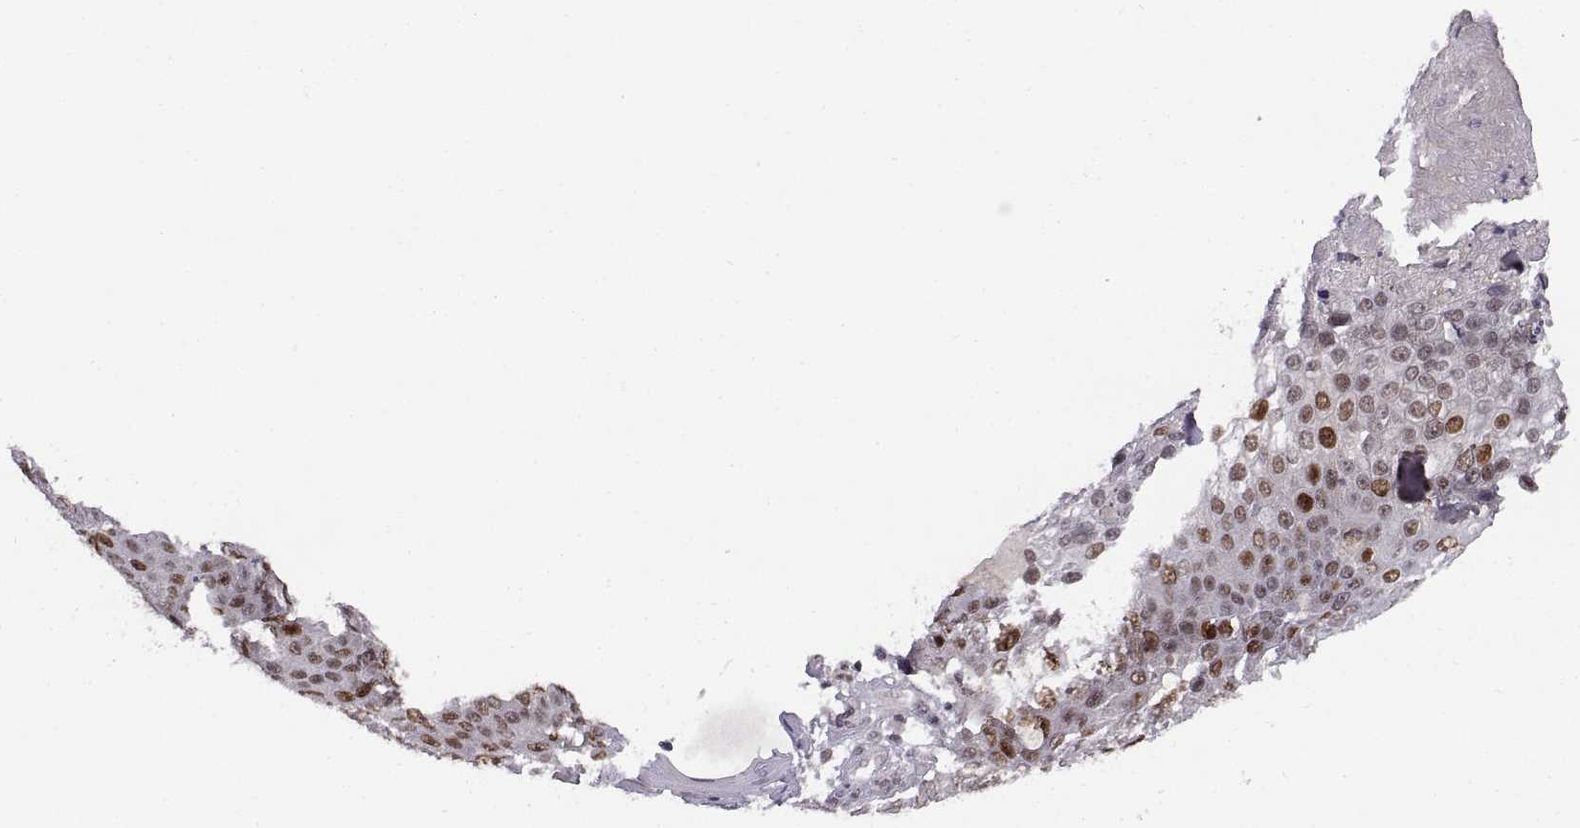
{"staining": {"intensity": "moderate", "quantity": "25%-75%", "location": "nuclear"}, "tissue": "skin cancer", "cell_type": "Tumor cells", "image_type": "cancer", "snomed": [{"axis": "morphology", "description": "Squamous cell carcinoma, NOS"}, {"axis": "topography", "description": "Skin"}], "caption": "DAB (3,3'-diaminobenzidine) immunohistochemical staining of human squamous cell carcinoma (skin) displays moderate nuclear protein positivity in approximately 25%-75% of tumor cells.", "gene": "CHFR", "patient": {"sex": "male", "age": 71}}